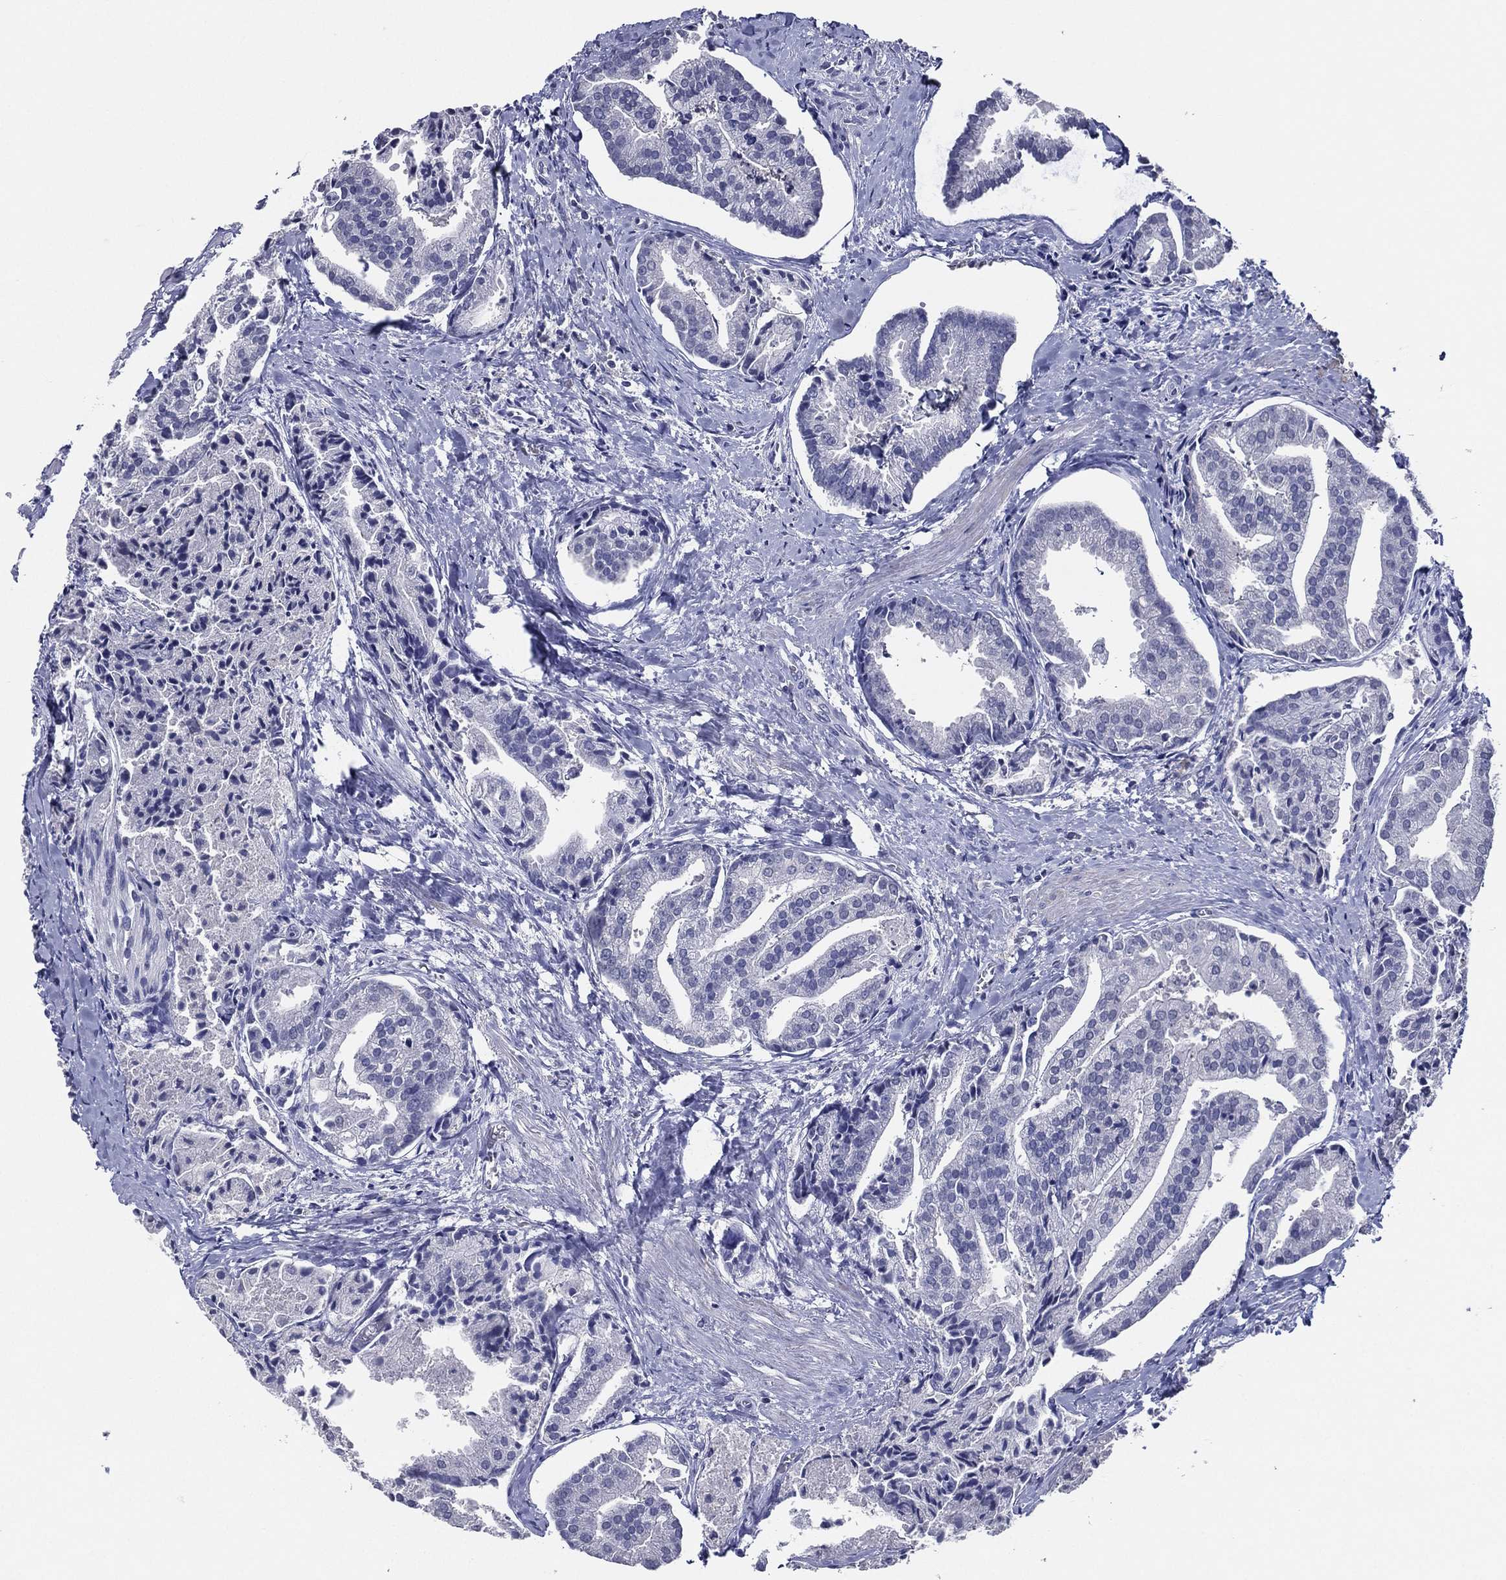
{"staining": {"intensity": "negative", "quantity": "none", "location": "none"}, "tissue": "prostate cancer", "cell_type": "Tumor cells", "image_type": "cancer", "snomed": [{"axis": "morphology", "description": "Adenocarcinoma, NOS"}, {"axis": "topography", "description": "Prostate and seminal vesicle, NOS"}, {"axis": "topography", "description": "Prostate"}], "caption": "Tumor cells show no significant protein positivity in prostate adenocarcinoma. Nuclei are stained in blue.", "gene": "TFAP2A", "patient": {"sex": "male", "age": 44}}